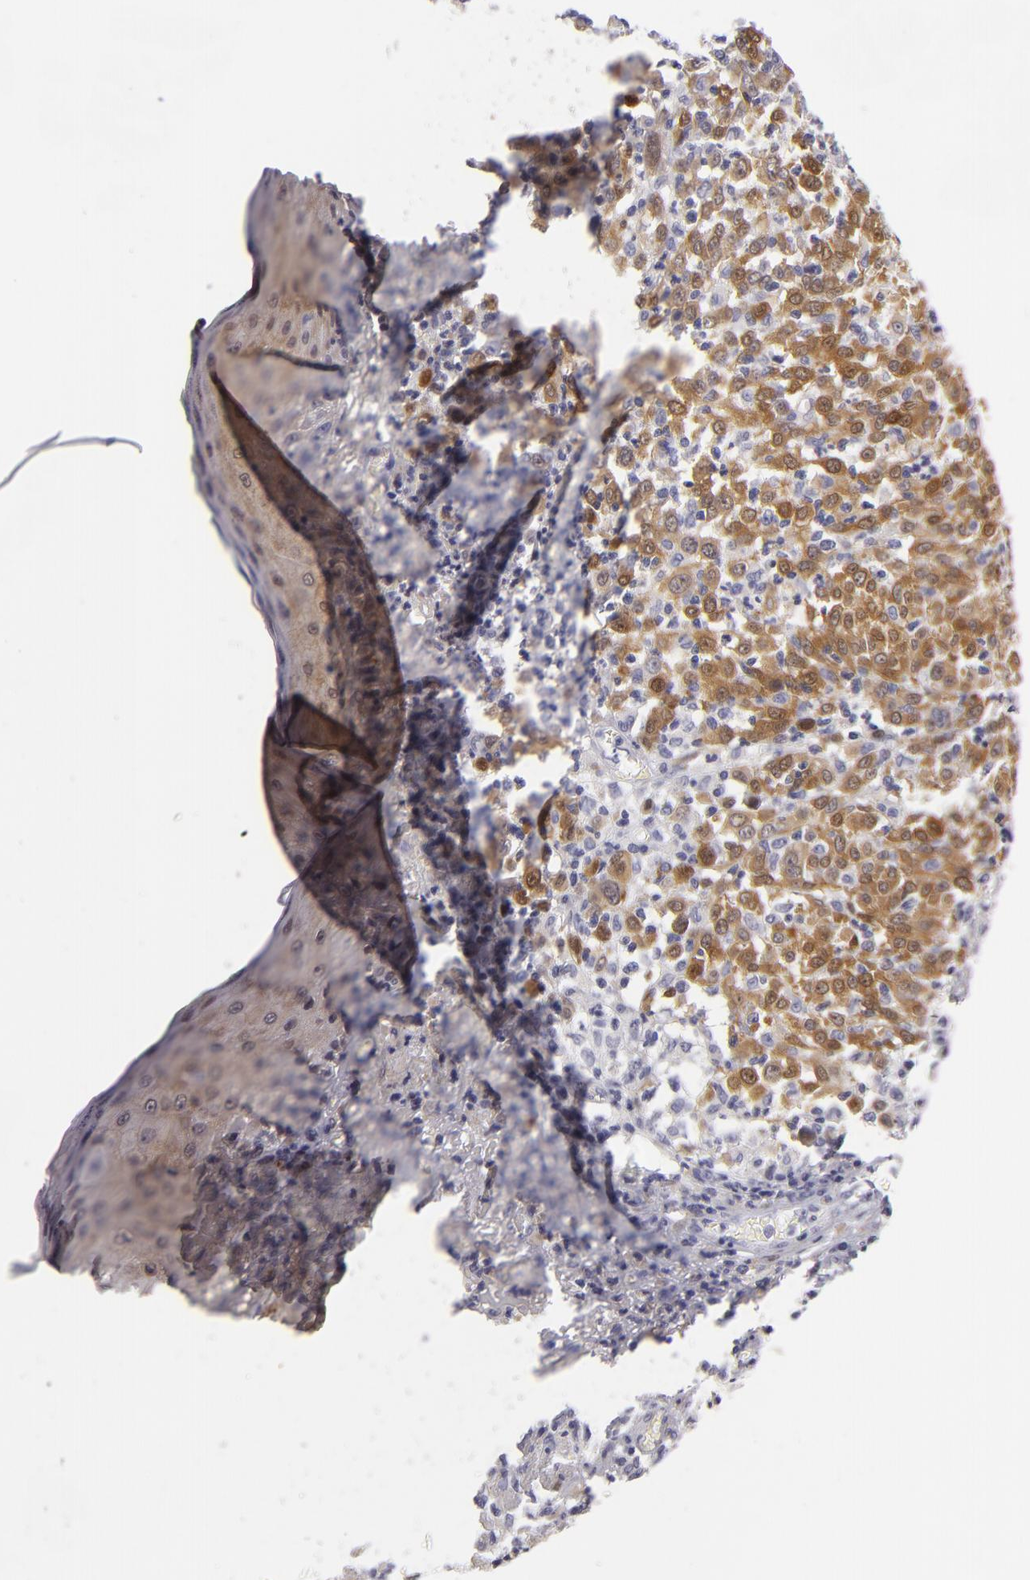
{"staining": {"intensity": "moderate", "quantity": ">75%", "location": "cytoplasmic/membranous"}, "tissue": "melanoma", "cell_type": "Tumor cells", "image_type": "cancer", "snomed": [{"axis": "morphology", "description": "Malignant melanoma, NOS"}, {"axis": "topography", "description": "Skin"}], "caption": "Malignant melanoma stained for a protein demonstrates moderate cytoplasmic/membranous positivity in tumor cells. (DAB = brown stain, brightfield microscopy at high magnification).", "gene": "EFS", "patient": {"sex": "female", "age": 49}}